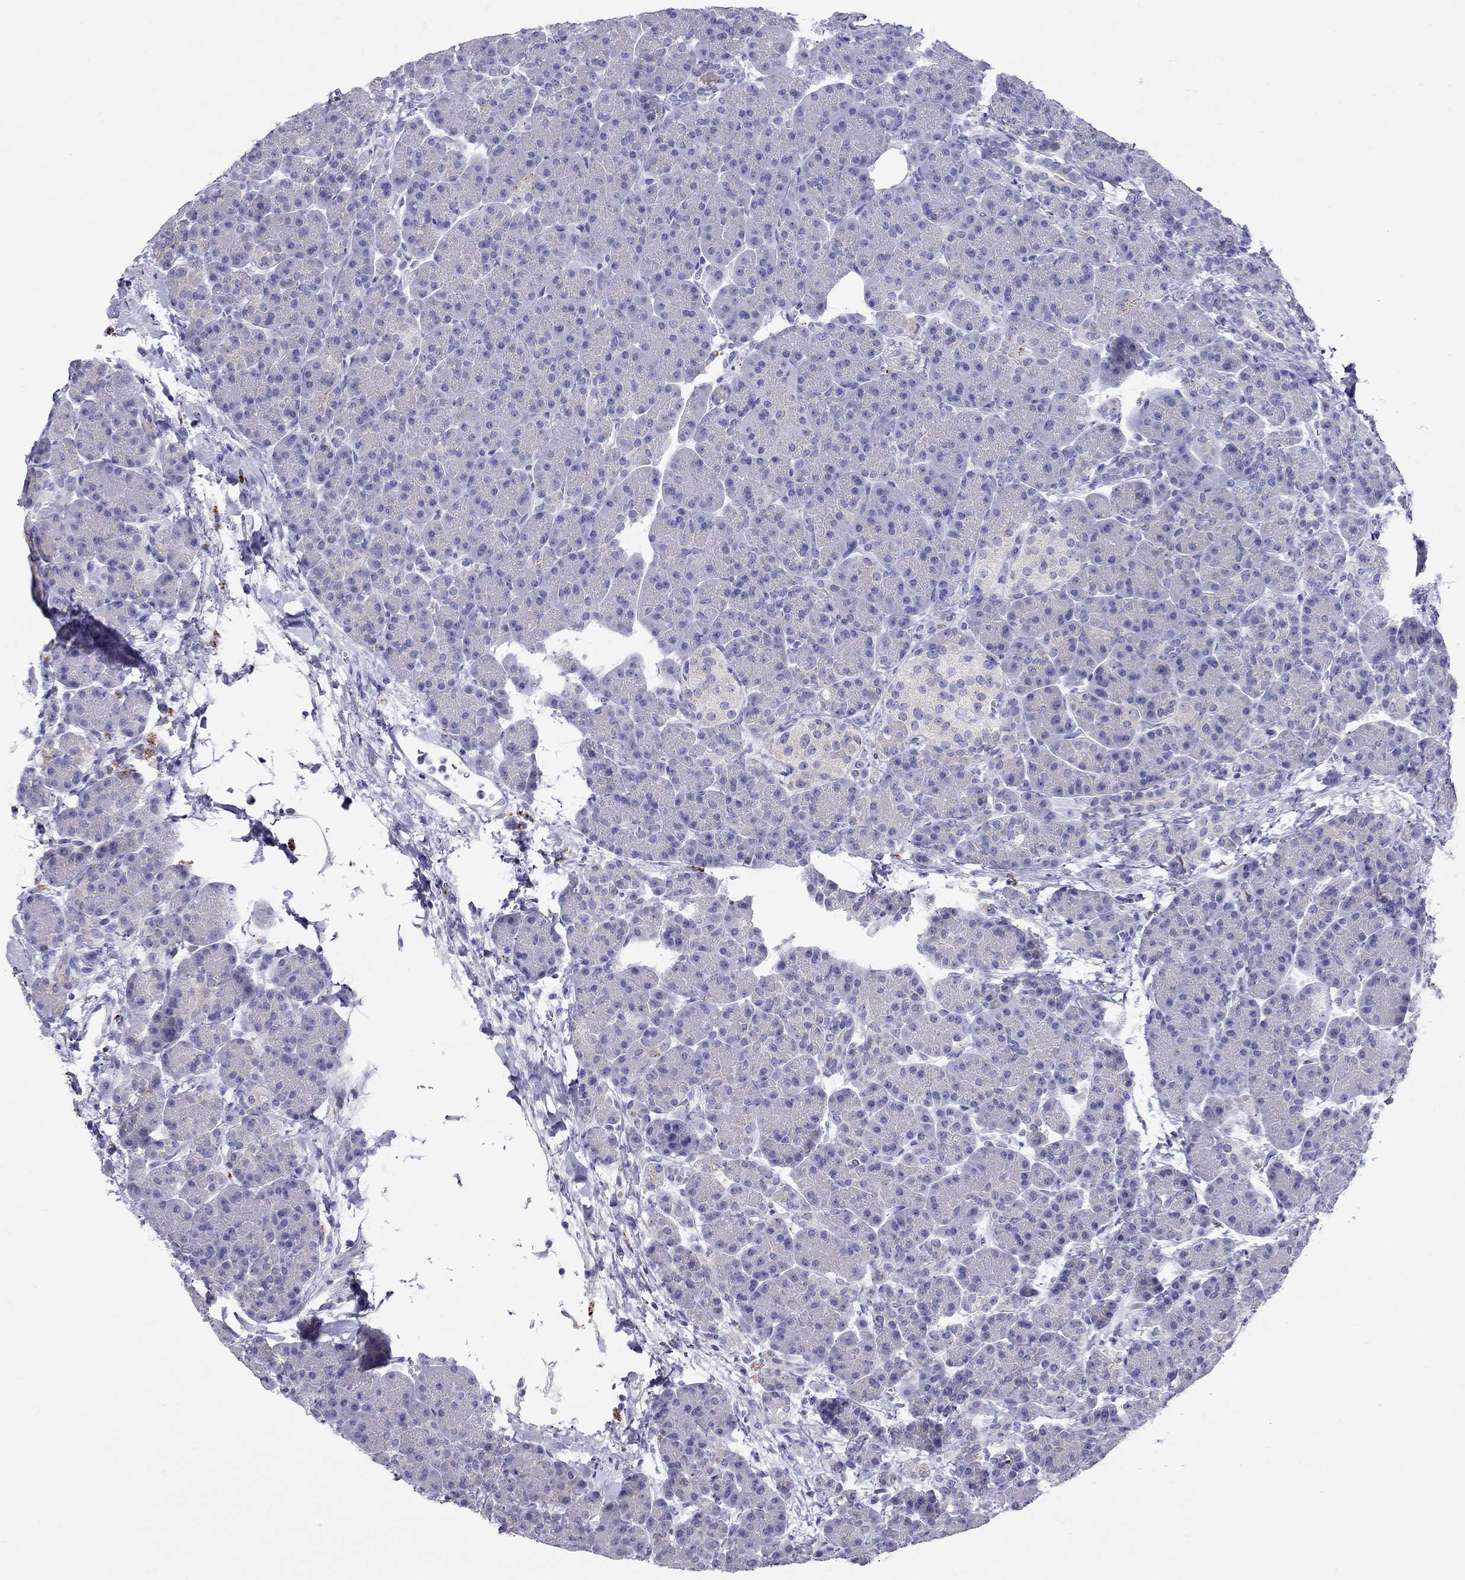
{"staining": {"intensity": "negative", "quantity": "none", "location": "none"}, "tissue": "pancreas", "cell_type": "Exocrine glandular cells", "image_type": "normal", "snomed": [{"axis": "morphology", "description": "Normal tissue, NOS"}, {"axis": "topography", "description": "Pancreas"}], "caption": "This is an immunohistochemistry photomicrograph of benign human pancreas. There is no expression in exocrine glandular cells.", "gene": "CLPSL2", "patient": {"sex": "female", "age": 63}}